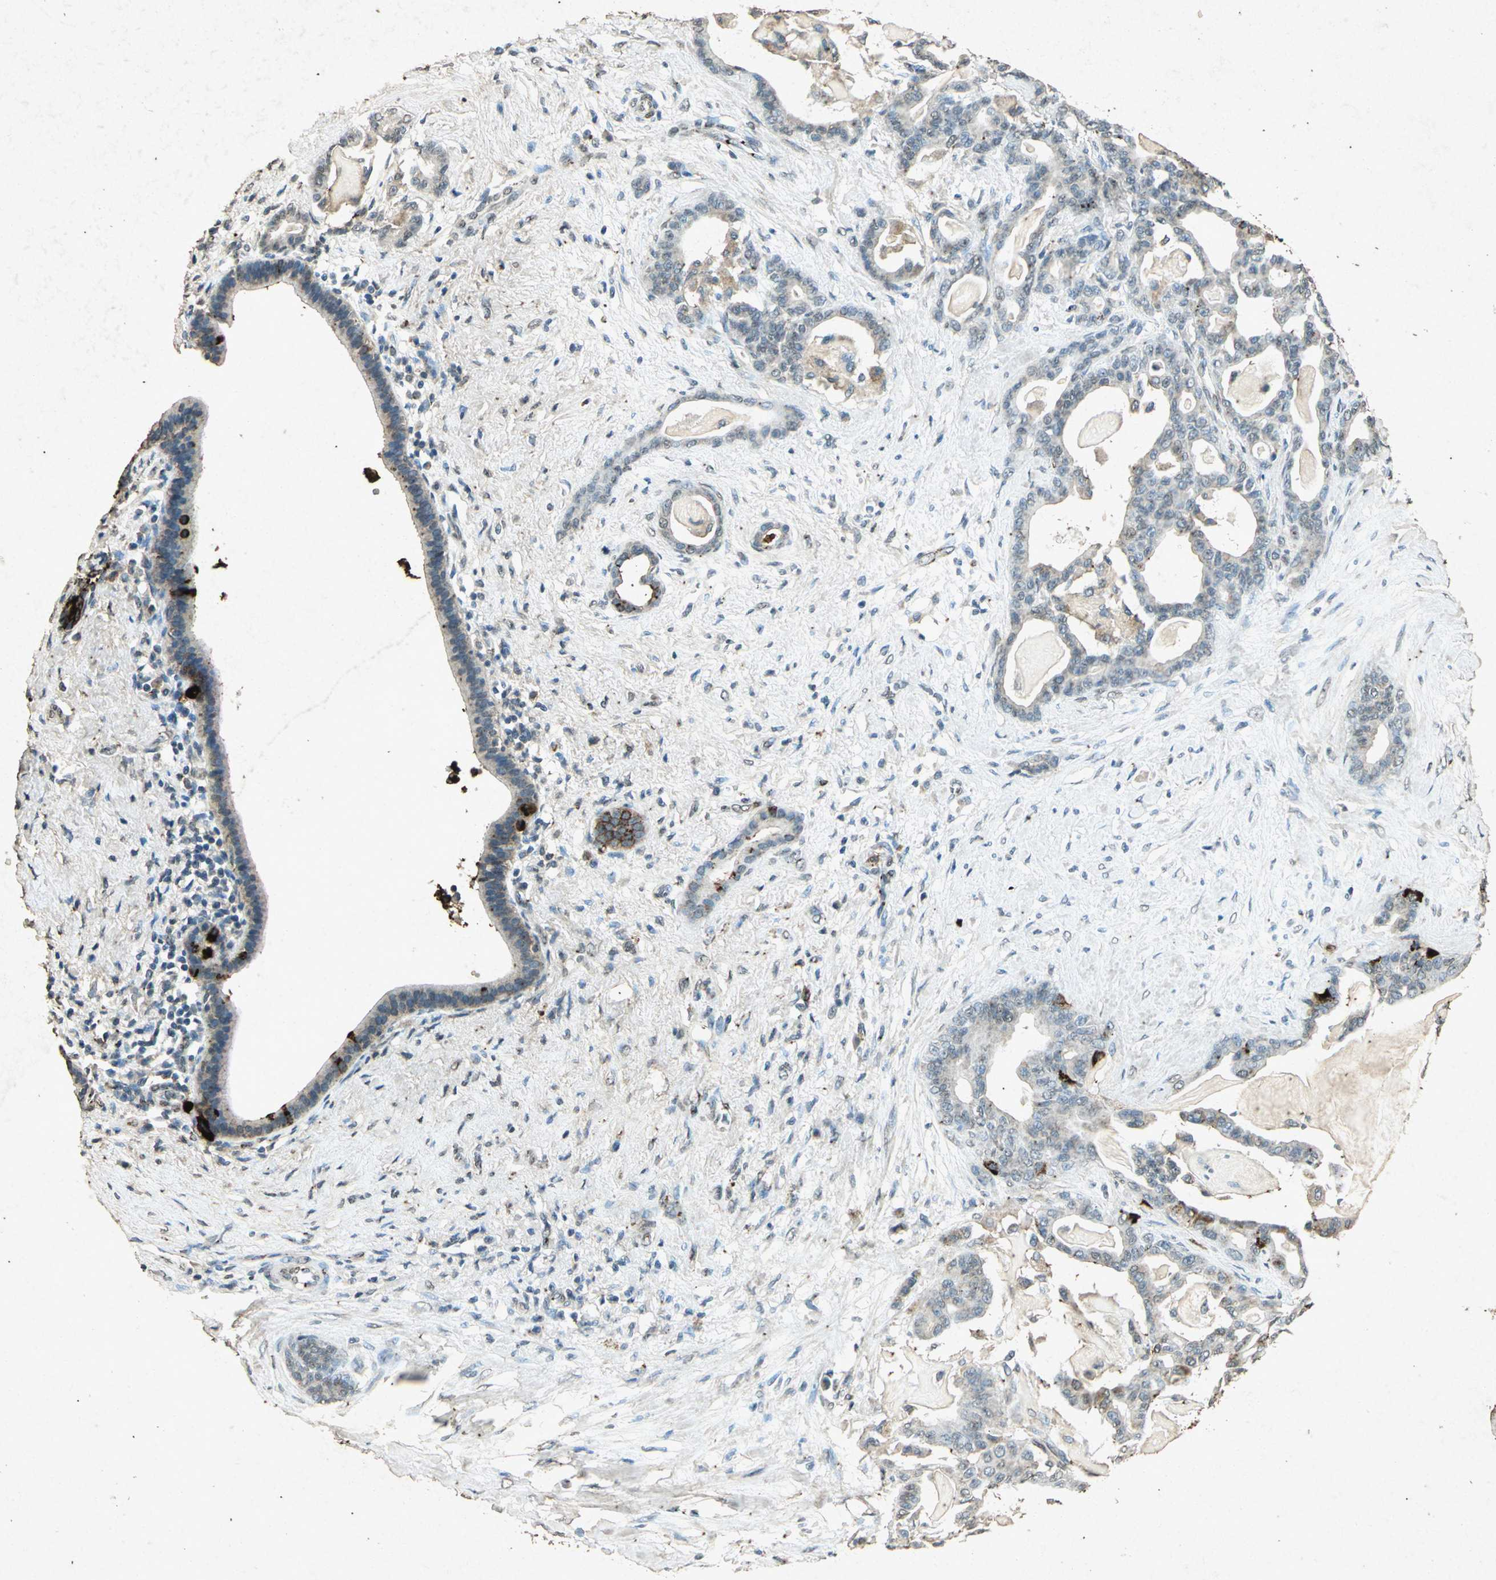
{"staining": {"intensity": "moderate", "quantity": "25%-75%", "location": "cytoplasmic/membranous"}, "tissue": "pancreatic cancer", "cell_type": "Tumor cells", "image_type": "cancer", "snomed": [{"axis": "morphology", "description": "Adenocarcinoma, NOS"}, {"axis": "topography", "description": "Pancreas"}], "caption": "Tumor cells display medium levels of moderate cytoplasmic/membranous expression in about 25%-75% of cells in adenocarcinoma (pancreatic).", "gene": "PSEN1", "patient": {"sex": "male", "age": 63}}